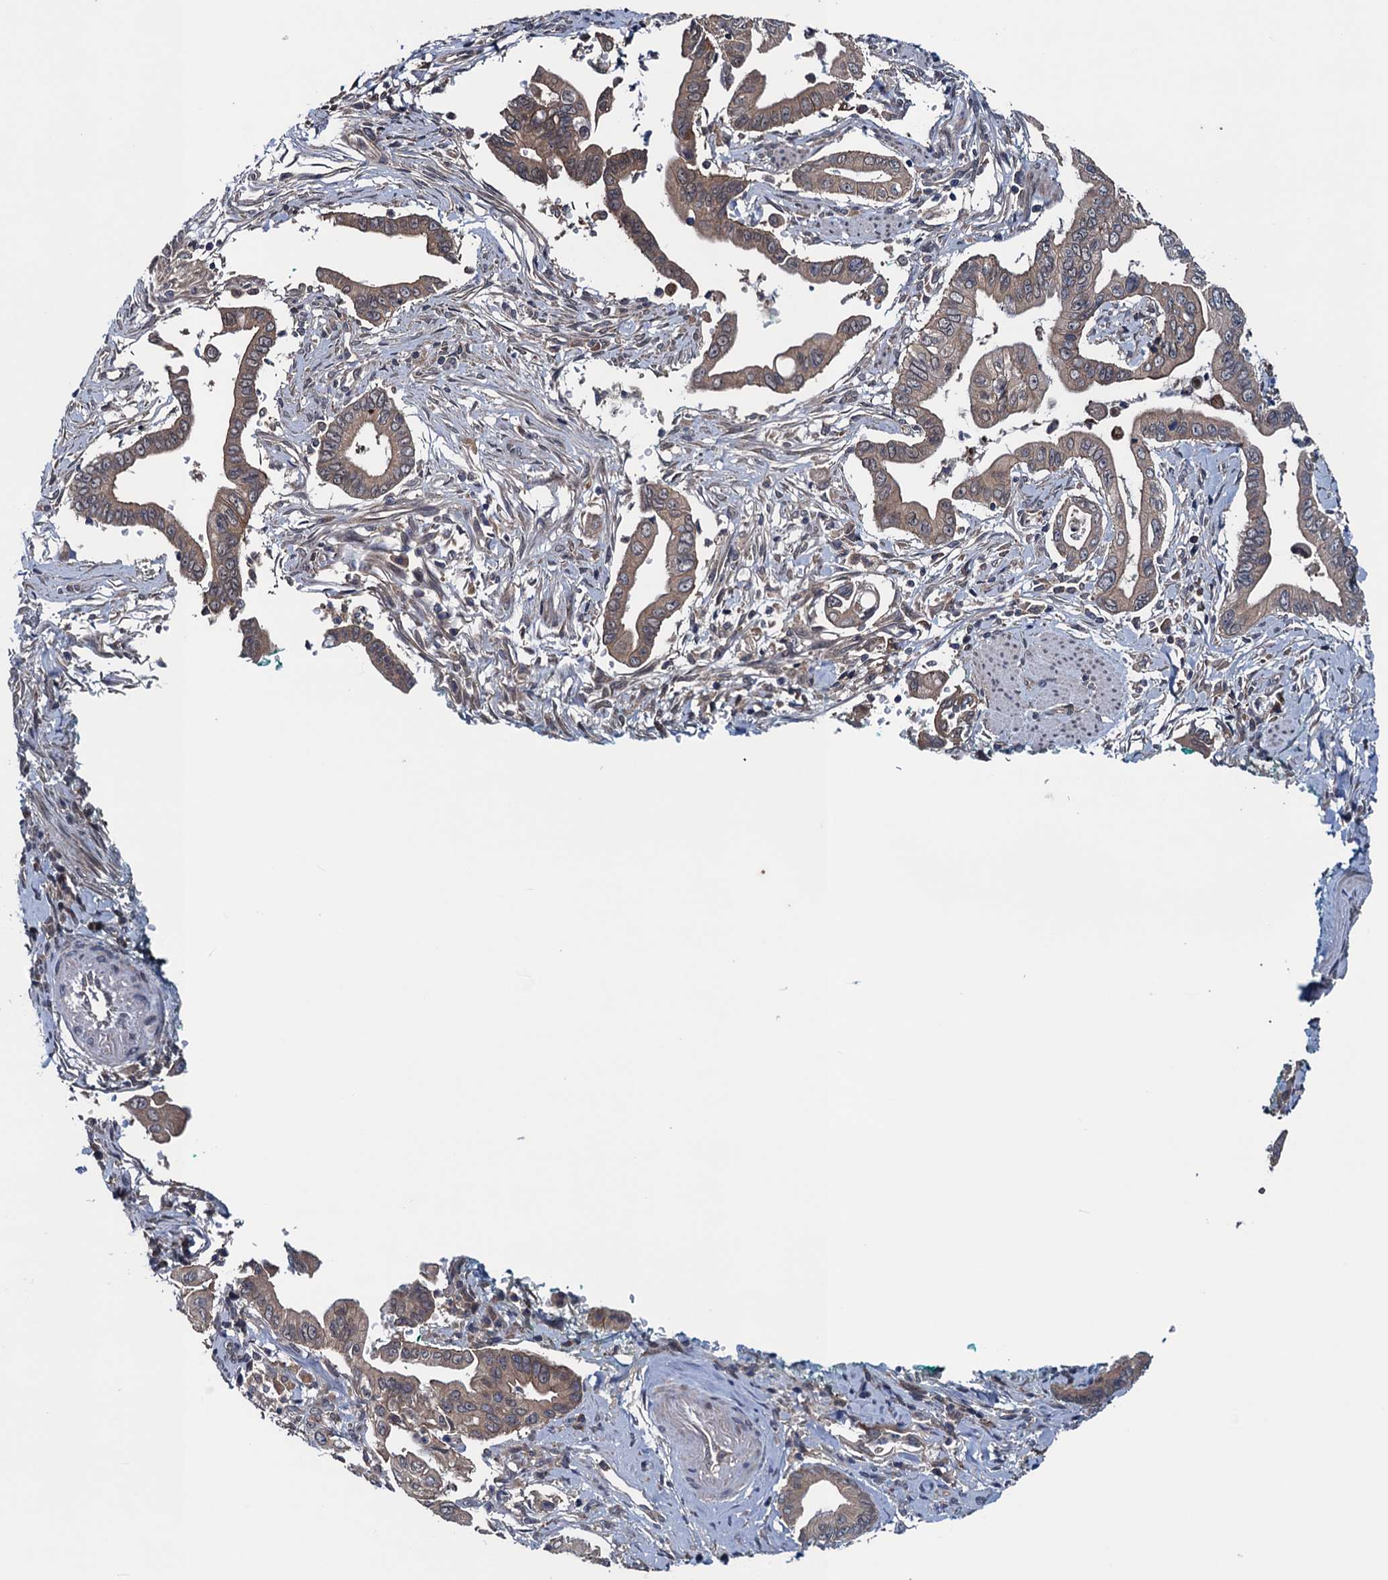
{"staining": {"intensity": "weak", "quantity": ">75%", "location": "cytoplasmic/membranous"}, "tissue": "pancreatic cancer", "cell_type": "Tumor cells", "image_type": "cancer", "snomed": [{"axis": "morphology", "description": "Adenocarcinoma, NOS"}, {"axis": "topography", "description": "Pancreas"}], "caption": "This micrograph displays immunohistochemistry (IHC) staining of human pancreatic adenocarcinoma, with low weak cytoplasmic/membranous positivity in about >75% of tumor cells.", "gene": "BLTP3B", "patient": {"sex": "male", "age": 78}}